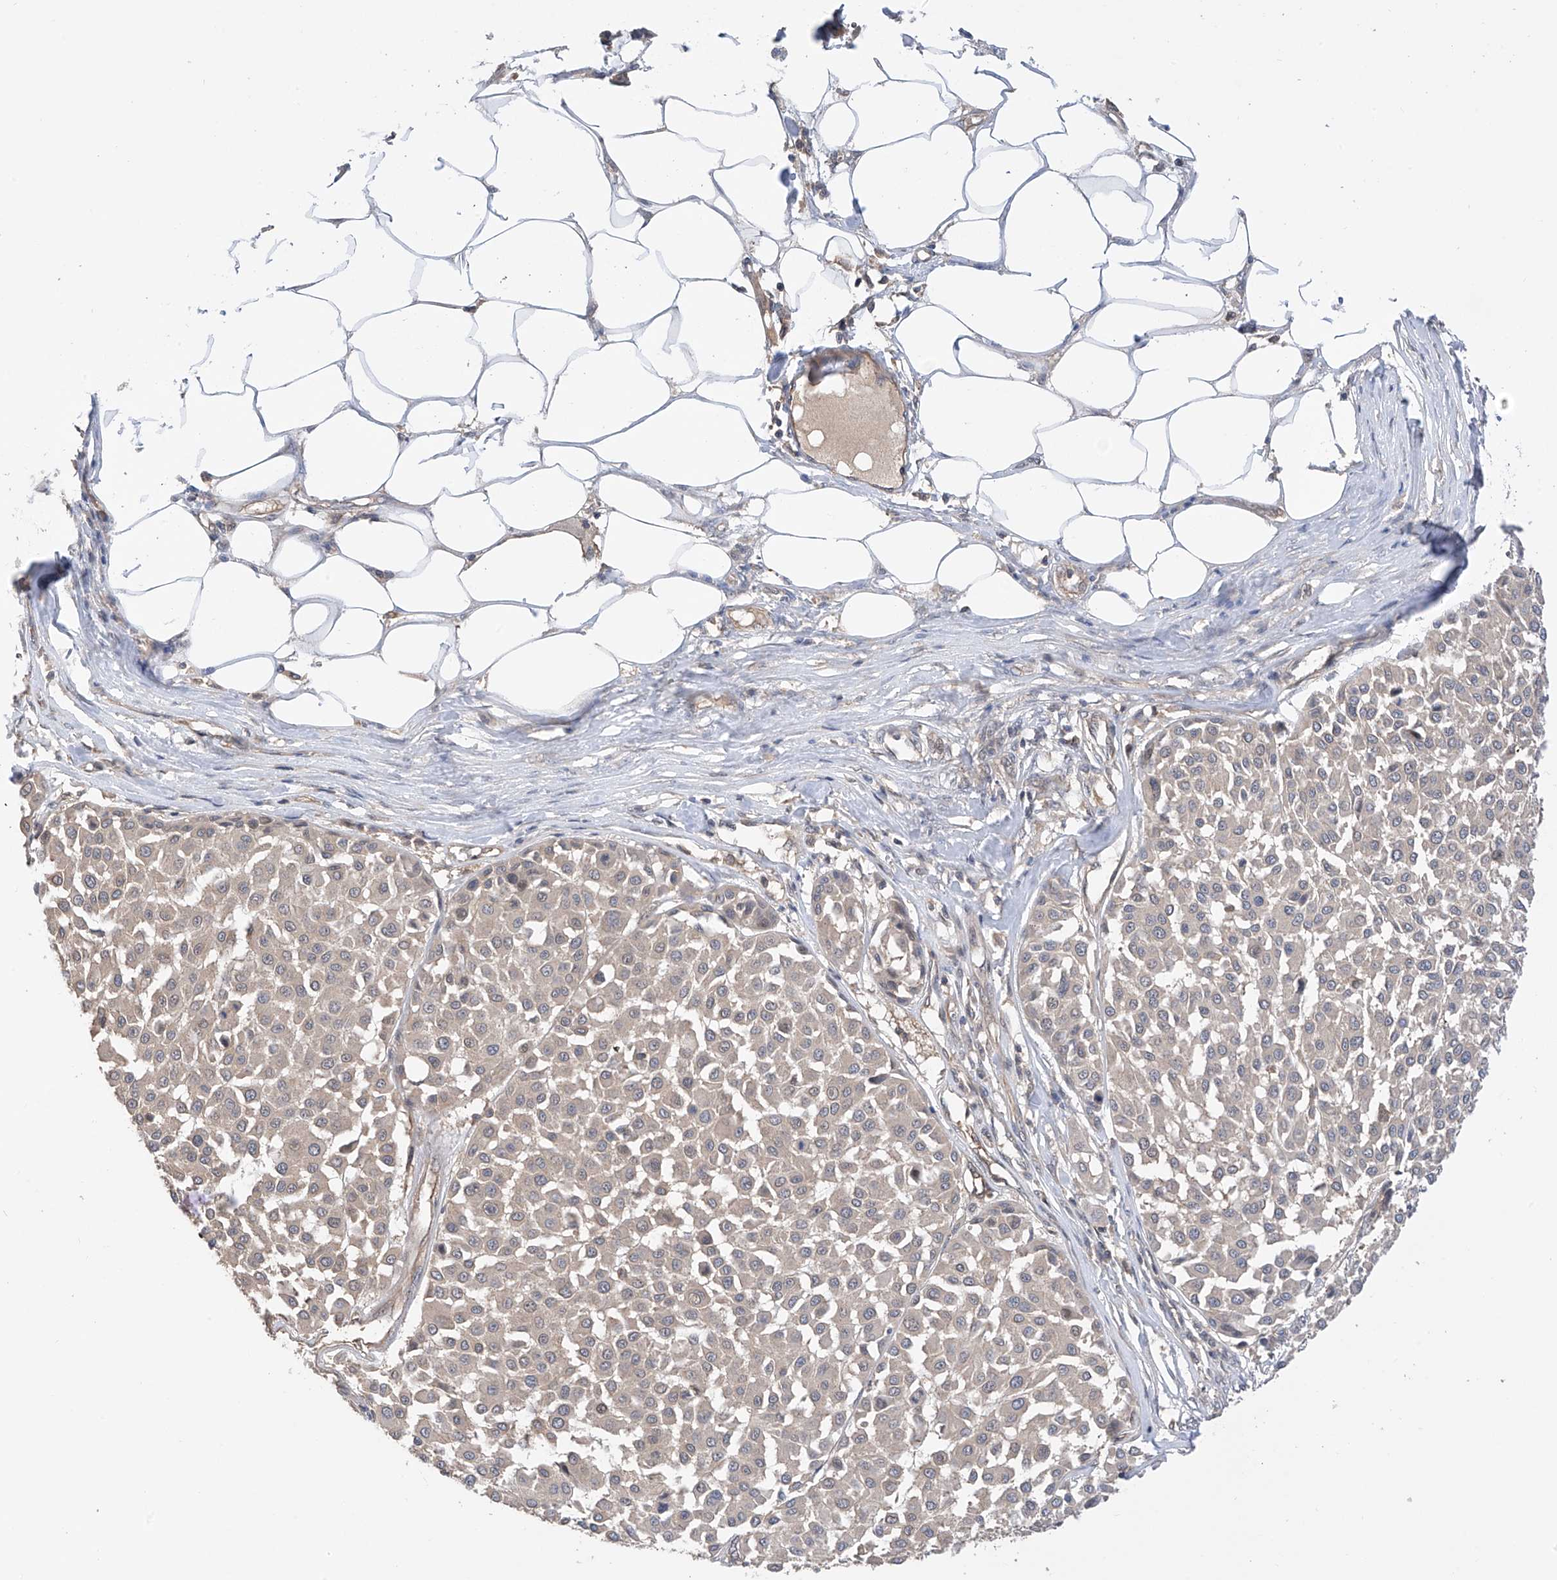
{"staining": {"intensity": "weak", "quantity": "<25%", "location": "cytoplasmic/membranous"}, "tissue": "melanoma", "cell_type": "Tumor cells", "image_type": "cancer", "snomed": [{"axis": "morphology", "description": "Malignant melanoma, Metastatic site"}, {"axis": "topography", "description": "Soft tissue"}], "caption": "A high-resolution micrograph shows immunohistochemistry staining of melanoma, which demonstrates no significant expression in tumor cells.", "gene": "RPAIN", "patient": {"sex": "male", "age": 41}}